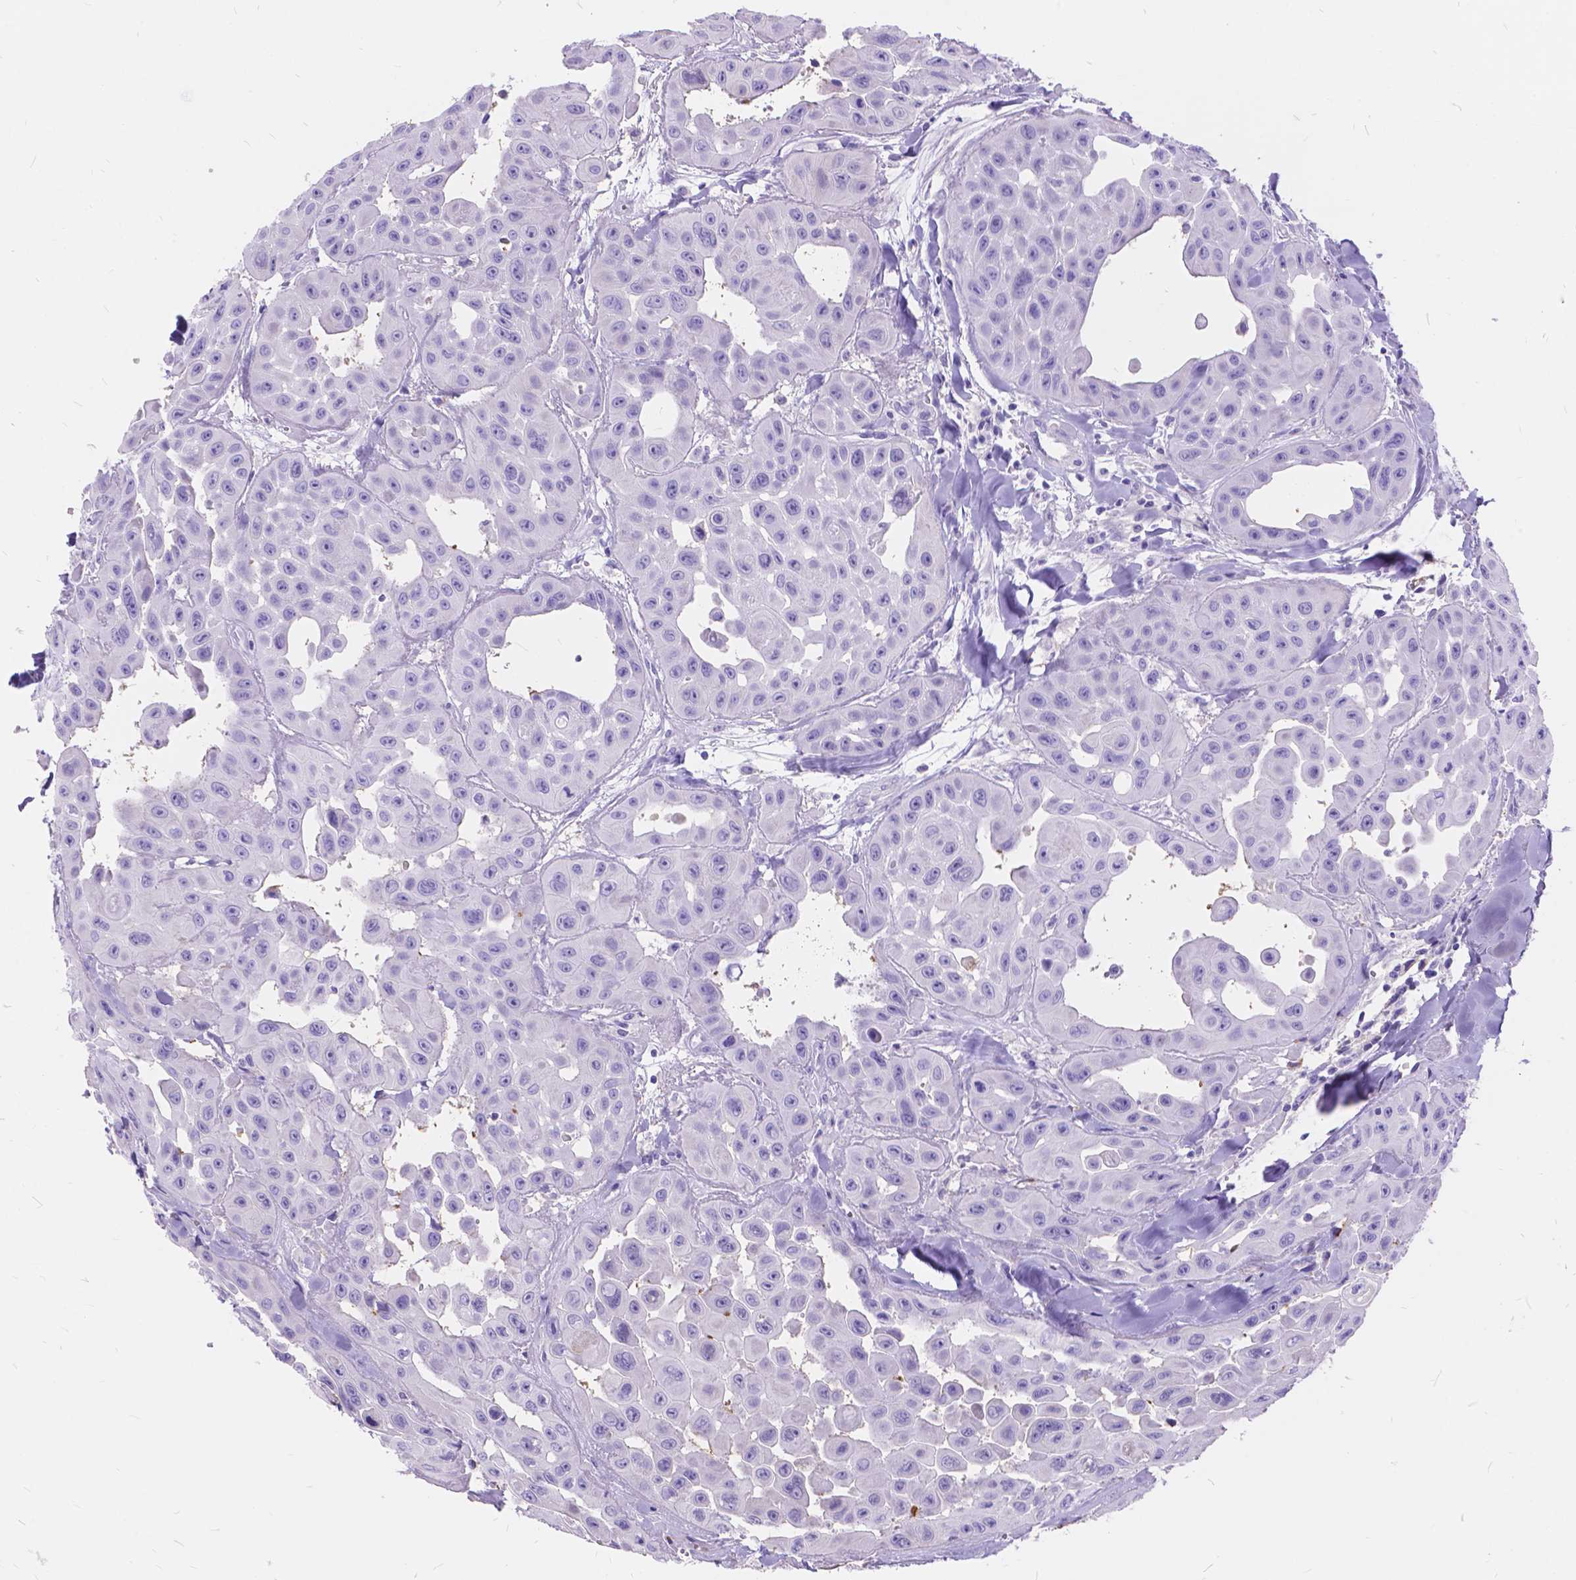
{"staining": {"intensity": "negative", "quantity": "none", "location": "none"}, "tissue": "head and neck cancer", "cell_type": "Tumor cells", "image_type": "cancer", "snomed": [{"axis": "morphology", "description": "Adenocarcinoma, NOS"}, {"axis": "topography", "description": "Head-Neck"}], "caption": "High magnification brightfield microscopy of head and neck cancer (adenocarcinoma) stained with DAB (3,3'-diaminobenzidine) (brown) and counterstained with hematoxylin (blue): tumor cells show no significant positivity.", "gene": "FOXL2", "patient": {"sex": "male", "age": 73}}